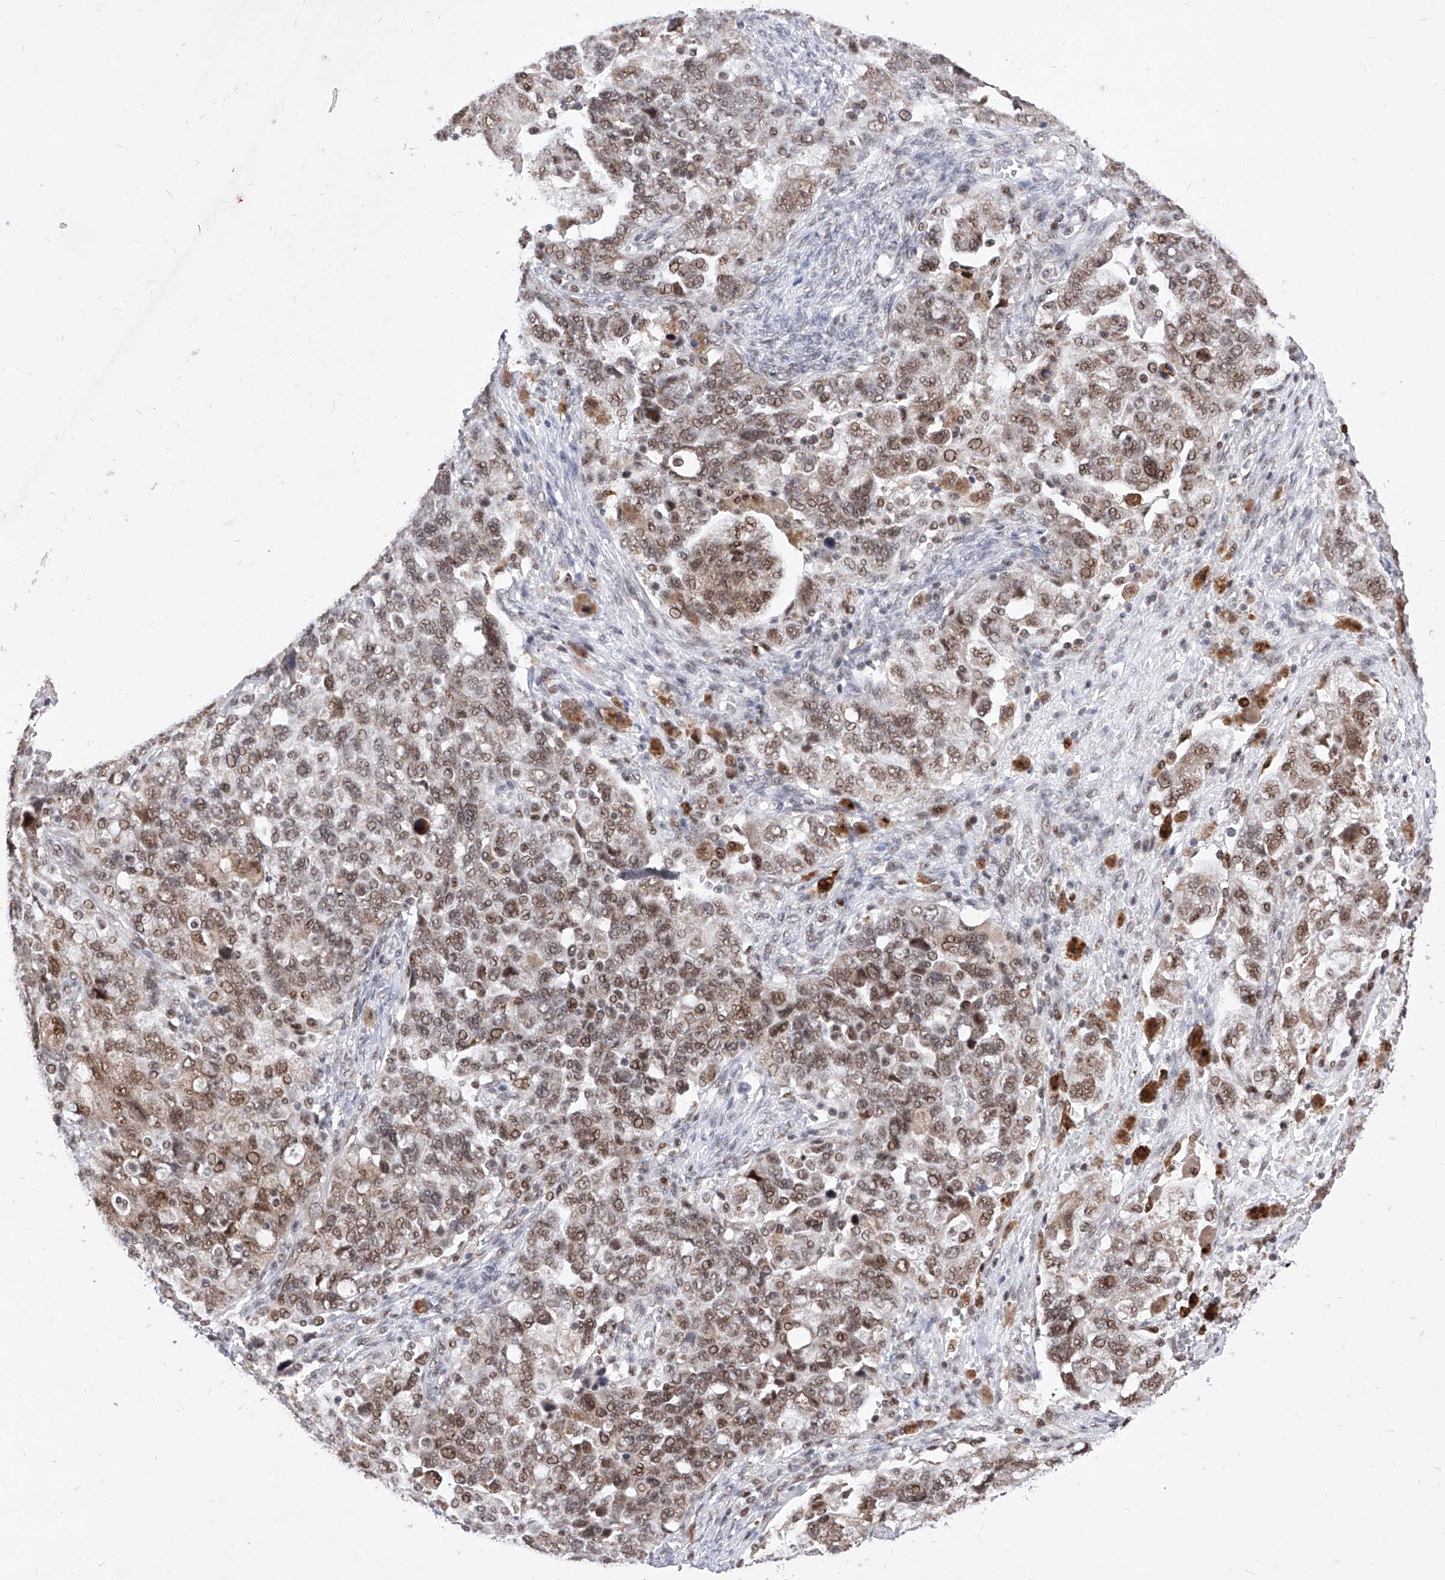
{"staining": {"intensity": "moderate", "quantity": ">75%", "location": "nuclear"}, "tissue": "ovarian cancer", "cell_type": "Tumor cells", "image_type": "cancer", "snomed": [{"axis": "morphology", "description": "Carcinoma, NOS"}, {"axis": "morphology", "description": "Cystadenocarcinoma, serous, NOS"}, {"axis": "topography", "description": "Ovary"}], "caption": "Immunohistochemical staining of human ovarian cancer (carcinoma) exhibits medium levels of moderate nuclear expression in approximately >75% of tumor cells.", "gene": "PHF5A", "patient": {"sex": "female", "age": 69}}